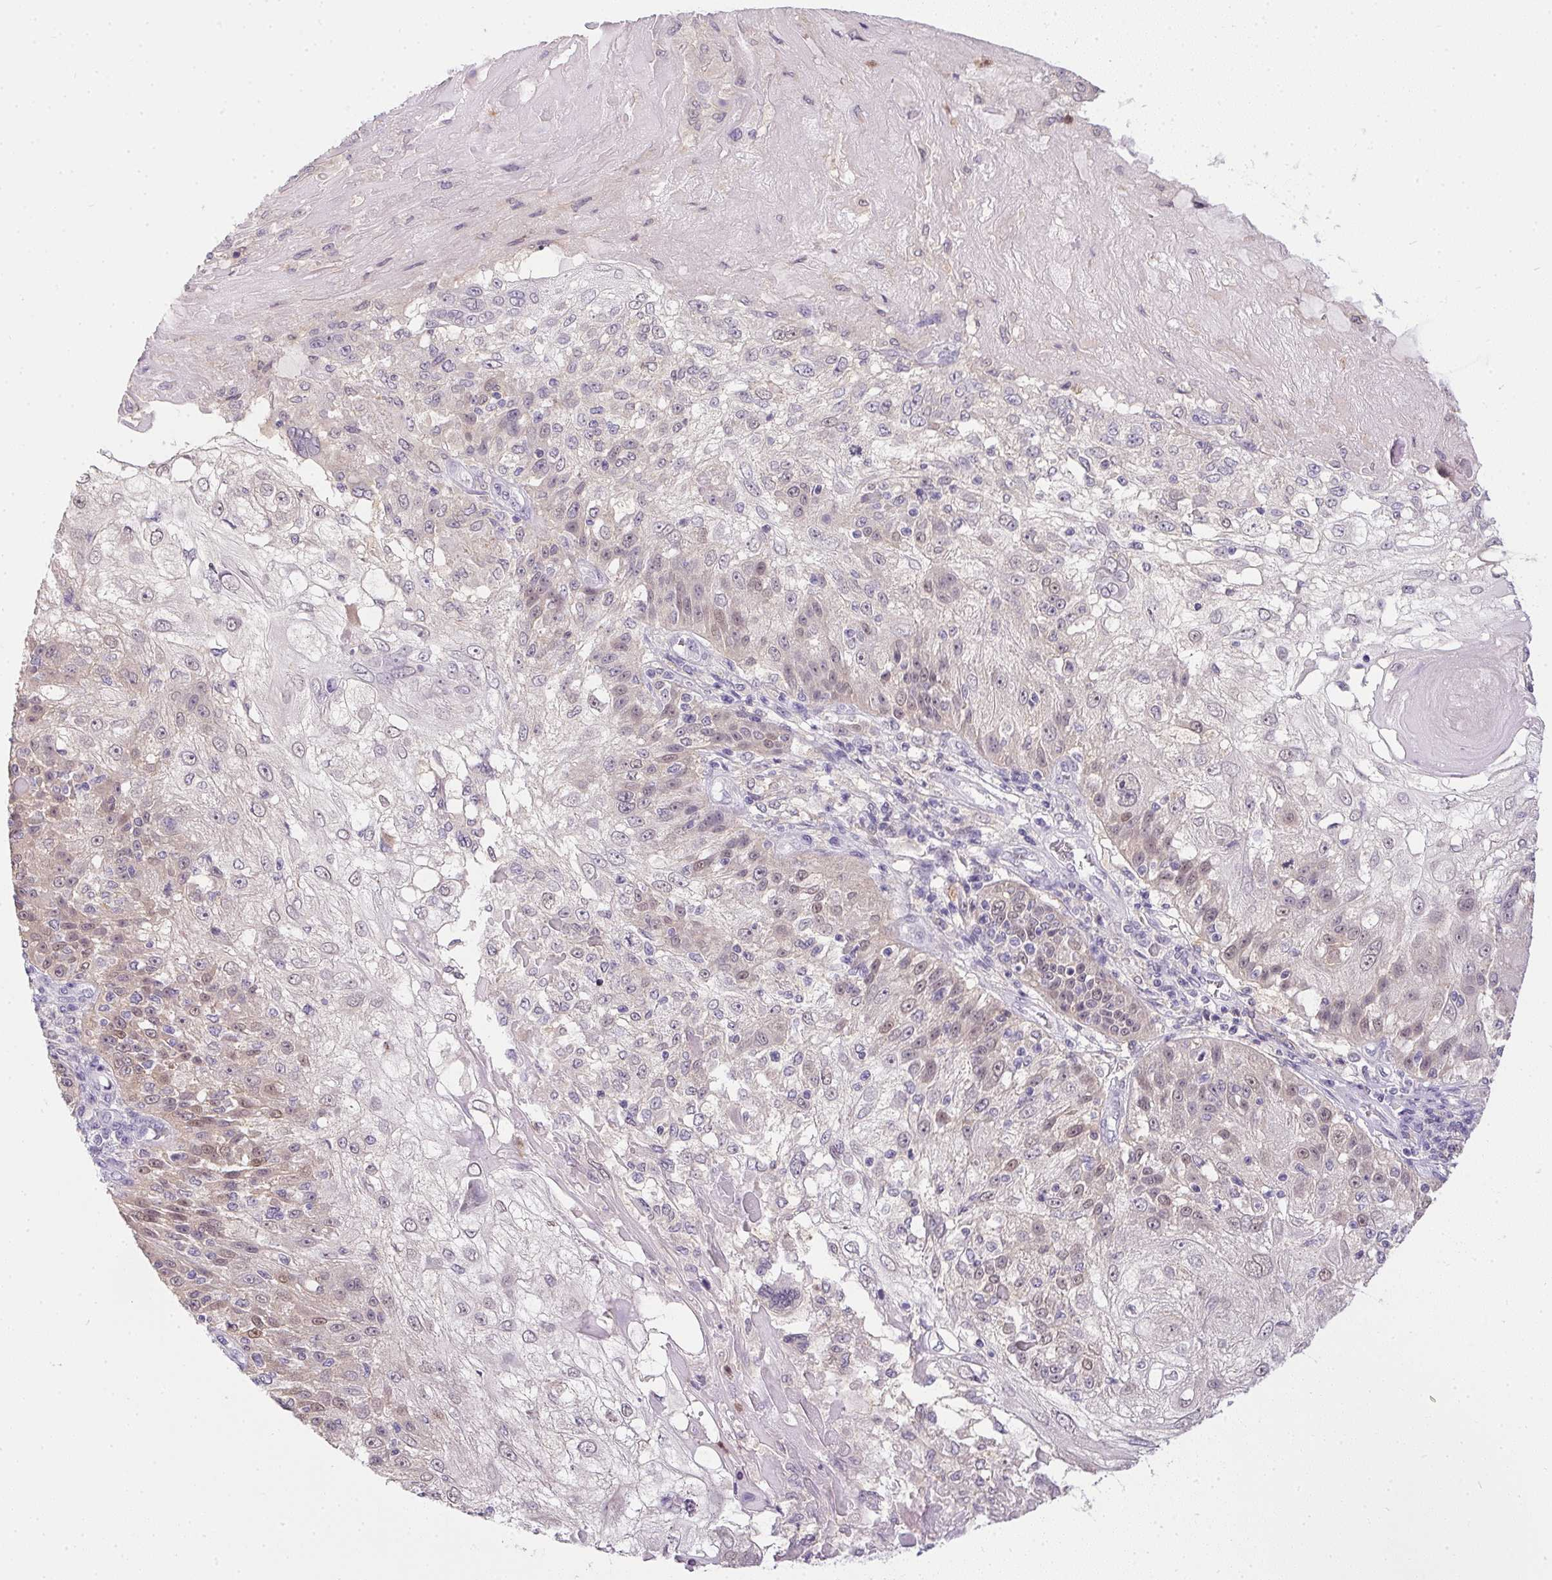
{"staining": {"intensity": "weak", "quantity": "<25%", "location": "nuclear"}, "tissue": "skin cancer", "cell_type": "Tumor cells", "image_type": "cancer", "snomed": [{"axis": "morphology", "description": "Normal tissue, NOS"}, {"axis": "morphology", "description": "Squamous cell carcinoma, NOS"}, {"axis": "topography", "description": "Skin"}], "caption": "This is a histopathology image of IHC staining of skin cancer (squamous cell carcinoma), which shows no expression in tumor cells.", "gene": "DNAJC5G", "patient": {"sex": "female", "age": 83}}